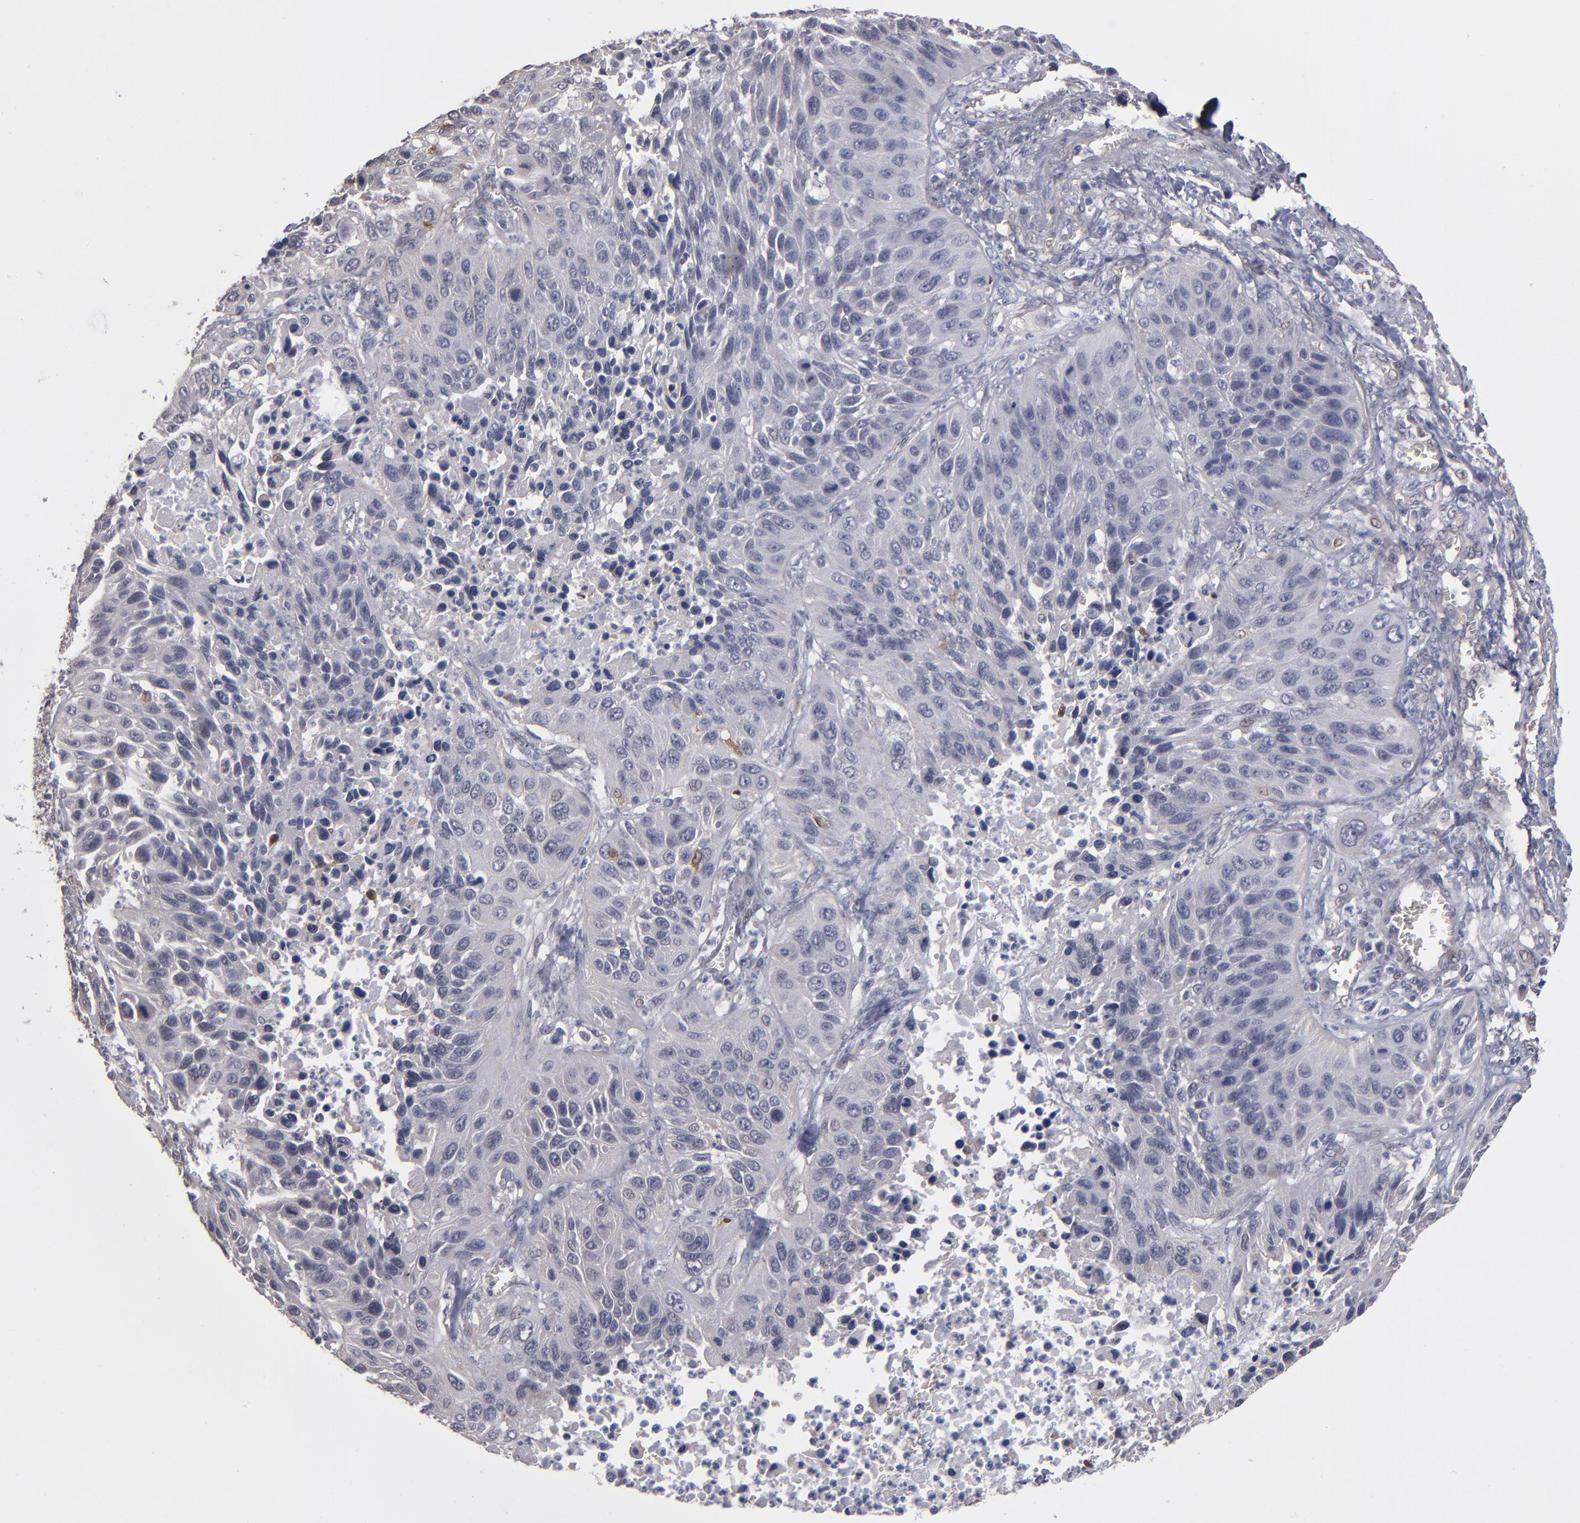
{"staining": {"intensity": "weak", "quantity": ">75%", "location": "cytoplasmic/membranous"}, "tissue": "lung cancer", "cell_type": "Tumor cells", "image_type": "cancer", "snomed": [{"axis": "morphology", "description": "Squamous cell carcinoma, NOS"}, {"axis": "topography", "description": "Lung"}], "caption": "A low amount of weak cytoplasmic/membranous staining is seen in approximately >75% of tumor cells in lung squamous cell carcinoma tissue. Ihc stains the protein in brown and the nuclei are stained blue.", "gene": "NDRG2", "patient": {"sex": "female", "age": 76}}